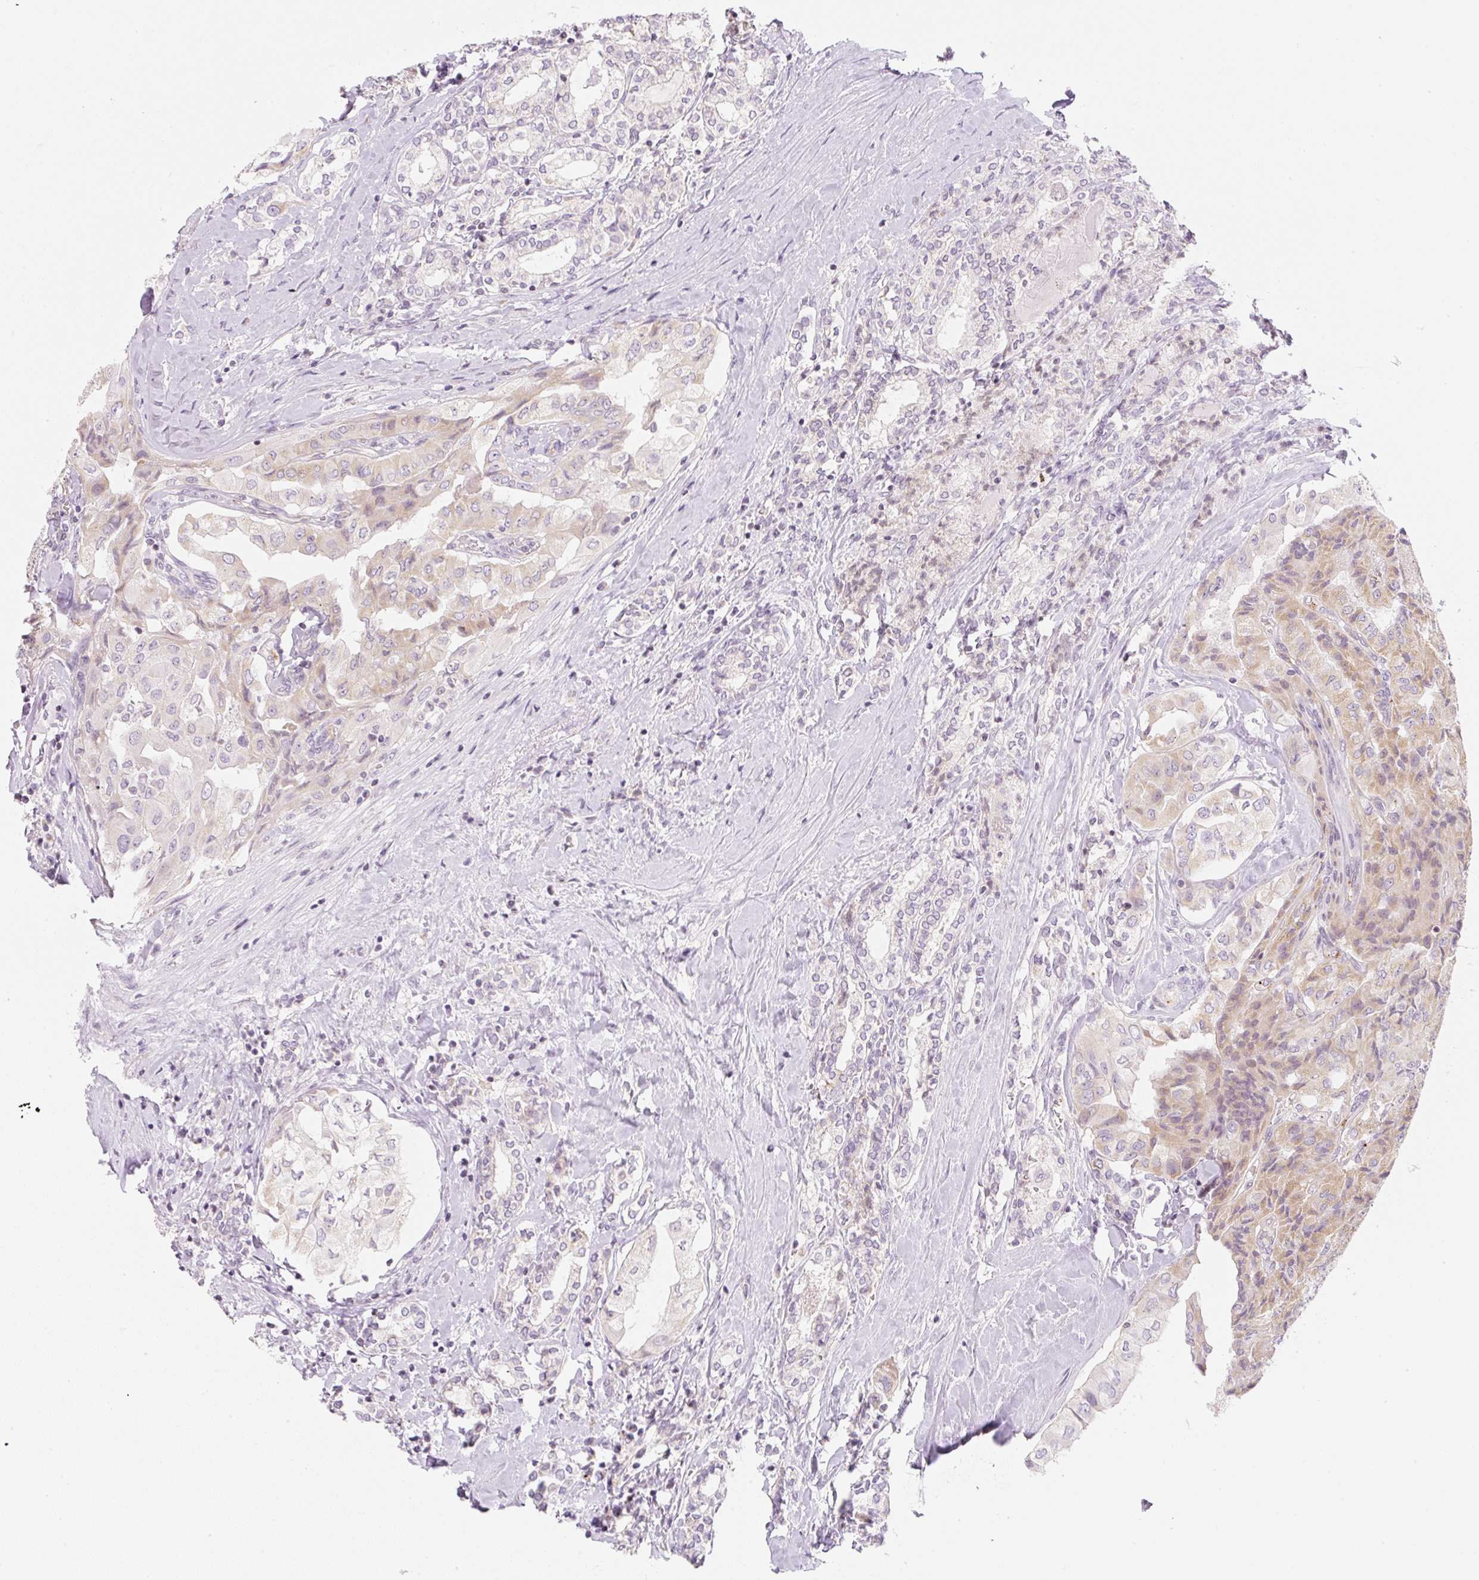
{"staining": {"intensity": "moderate", "quantity": ">75%", "location": "cytoplasmic/membranous,nuclear"}, "tissue": "thyroid cancer", "cell_type": "Tumor cells", "image_type": "cancer", "snomed": [{"axis": "morphology", "description": "Normal tissue, NOS"}, {"axis": "morphology", "description": "Papillary adenocarcinoma, NOS"}, {"axis": "topography", "description": "Thyroid gland"}], "caption": "Thyroid cancer (papillary adenocarcinoma) stained with immunohistochemistry (IHC) exhibits moderate cytoplasmic/membranous and nuclear positivity in approximately >75% of tumor cells. (Brightfield microscopy of DAB IHC at high magnification).", "gene": "CASKIN1", "patient": {"sex": "female", "age": 59}}